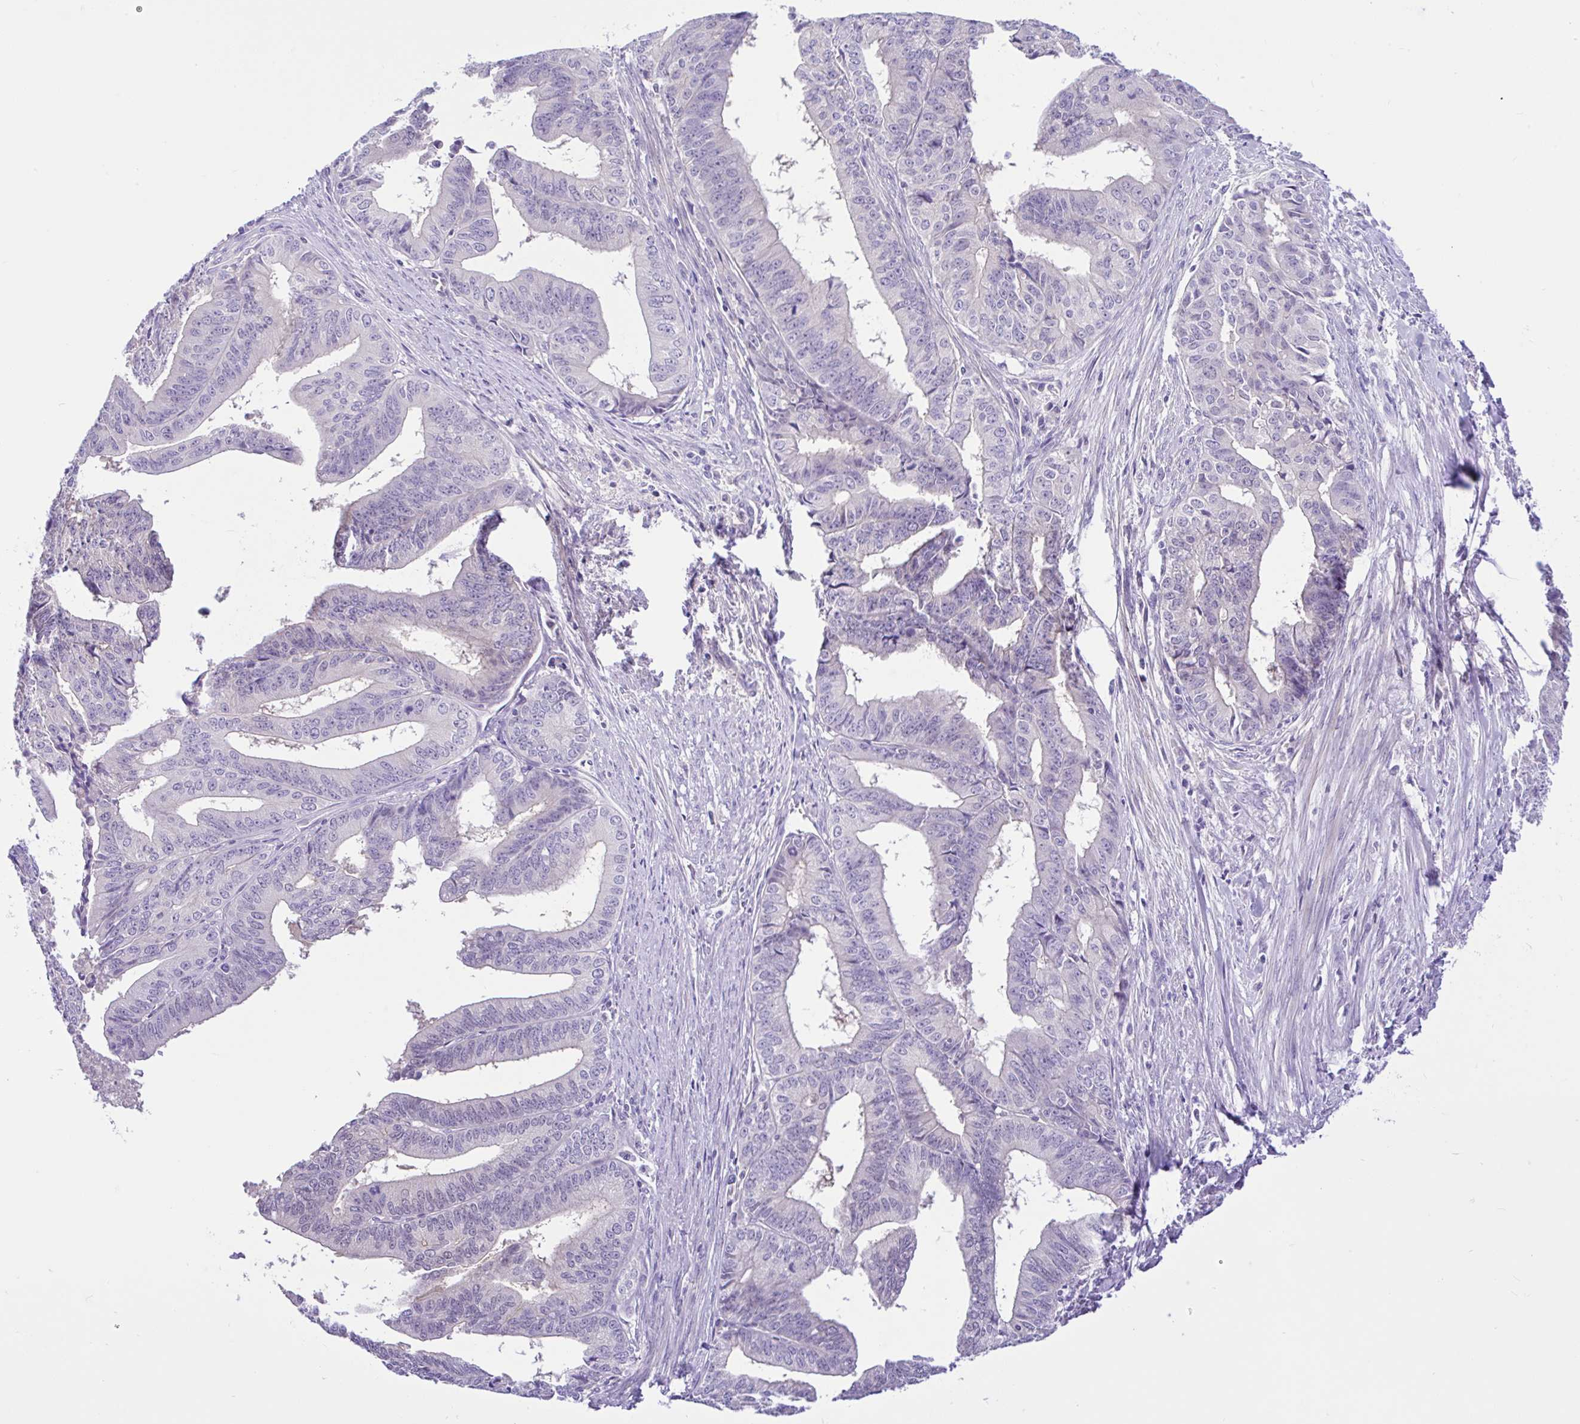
{"staining": {"intensity": "negative", "quantity": "none", "location": "none"}, "tissue": "endometrial cancer", "cell_type": "Tumor cells", "image_type": "cancer", "snomed": [{"axis": "morphology", "description": "Adenocarcinoma, NOS"}, {"axis": "topography", "description": "Endometrium"}], "caption": "Protein analysis of endometrial adenocarcinoma reveals no significant positivity in tumor cells. The staining was performed using DAB (3,3'-diaminobenzidine) to visualize the protein expression in brown, while the nuclei were stained in blue with hematoxylin (Magnification: 20x).", "gene": "ANO4", "patient": {"sex": "female", "age": 65}}